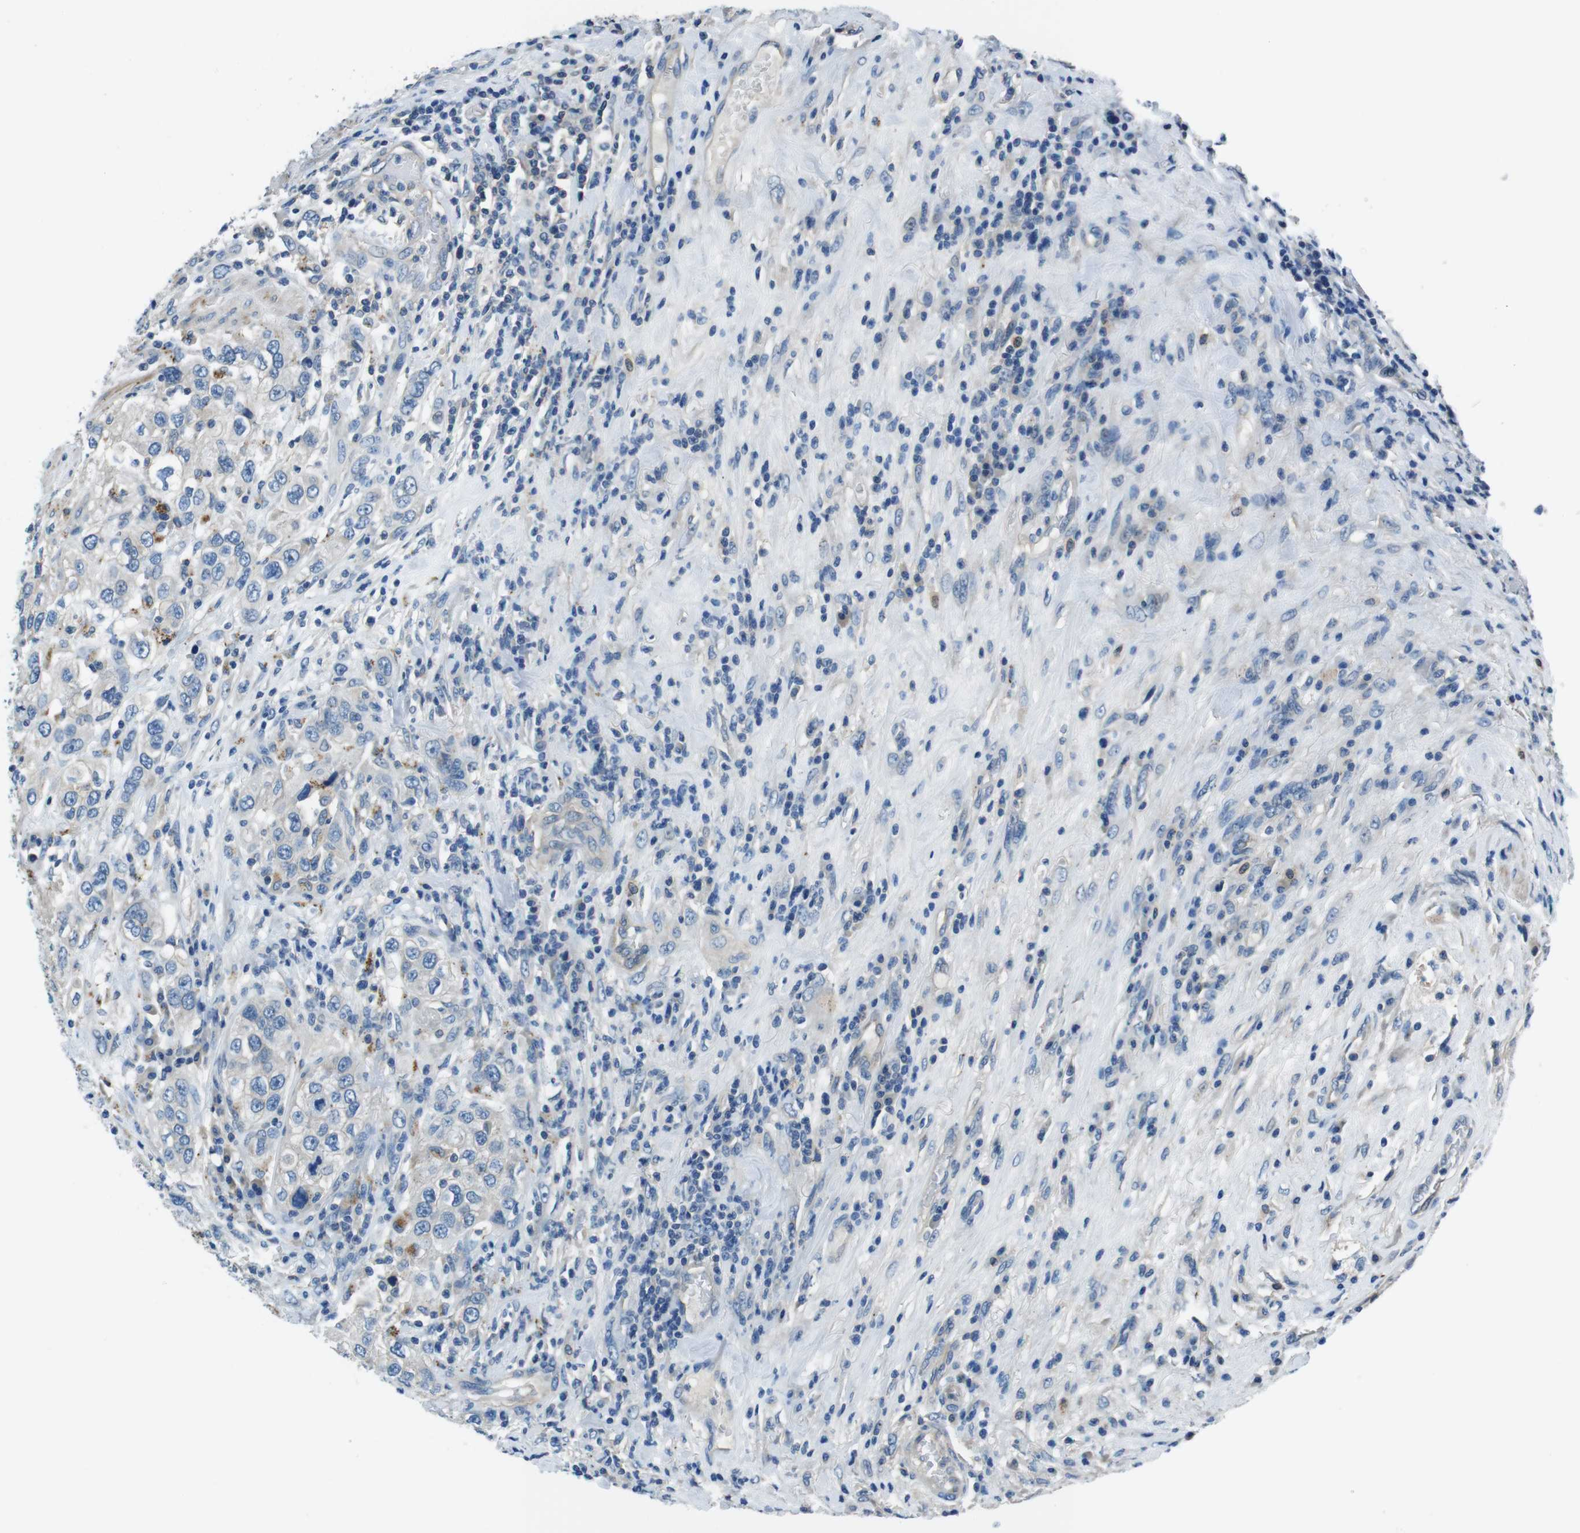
{"staining": {"intensity": "negative", "quantity": "none", "location": "none"}, "tissue": "urothelial cancer", "cell_type": "Tumor cells", "image_type": "cancer", "snomed": [{"axis": "morphology", "description": "Urothelial carcinoma, High grade"}, {"axis": "topography", "description": "Urinary bladder"}], "caption": "High magnification brightfield microscopy of urothelial cancer stained with DAB (brown) and counterstained with hematoxylin (blue): tumor cells show no significant positivity.", "gene": "TULP3", "patient": {"sex": "female", "age": 80}}